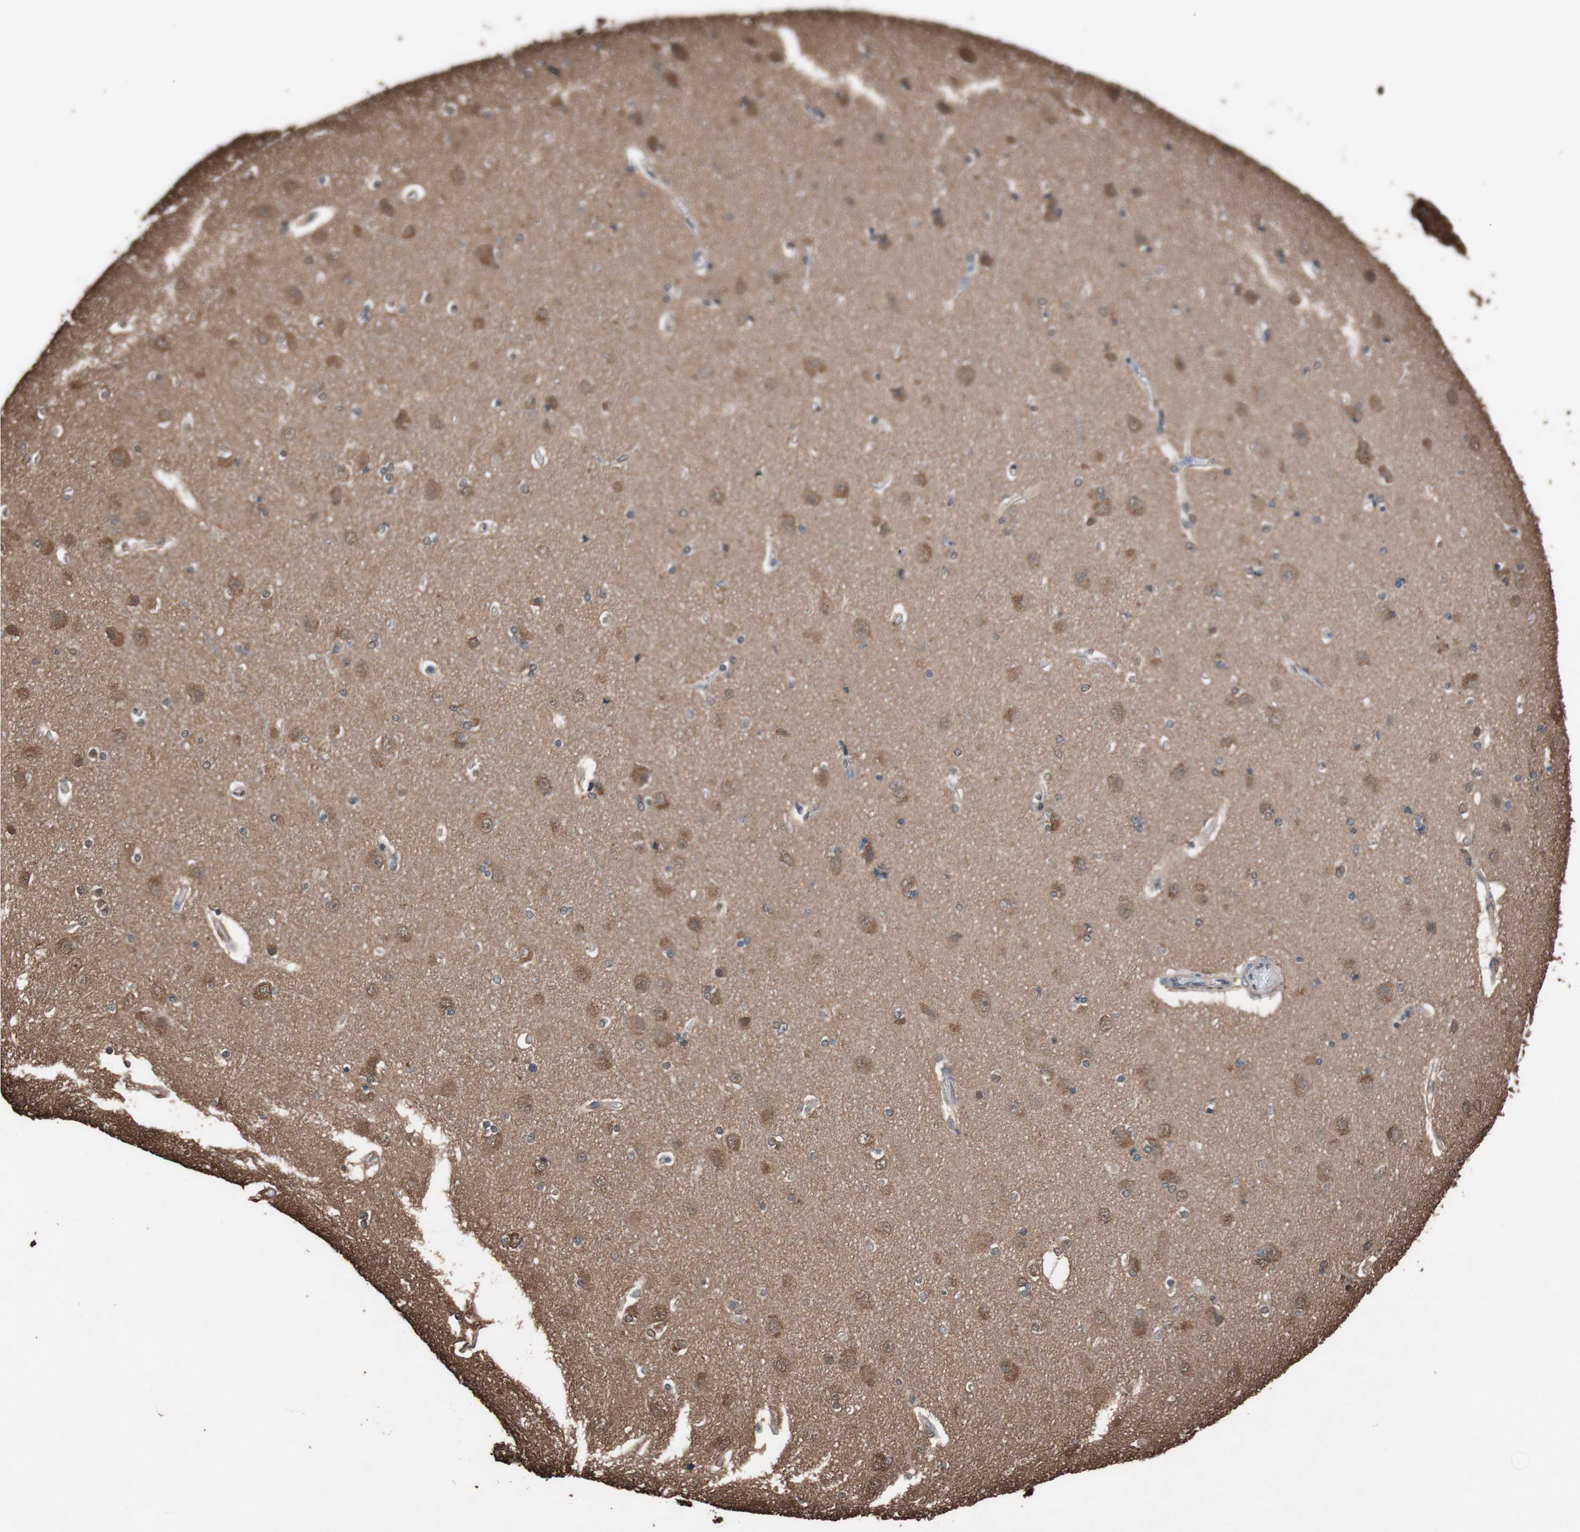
{"staining": {"intensity": "weak", "quantity": ">75%", "location": "cytoplasmic/membranous"}, "tissue": "cerebral cortex", "cell_type": "Endothelial cells", "image_type": "normal", "snomed": [{"axis": "morphology", "description": "Normal tissue, NOS"}, {"axis": "topography", "description": "Cerebral cortex"}], "caption": "A brown stain labels weak cytoplasmic/membranous expression of a protein in endothelial cells of unremarkable human cerebral cortex. (Brightfield microscopy of DAB IHC at high magnification).", "gene": "CALM2", "patient": {"sex": "female", "age": 54}}